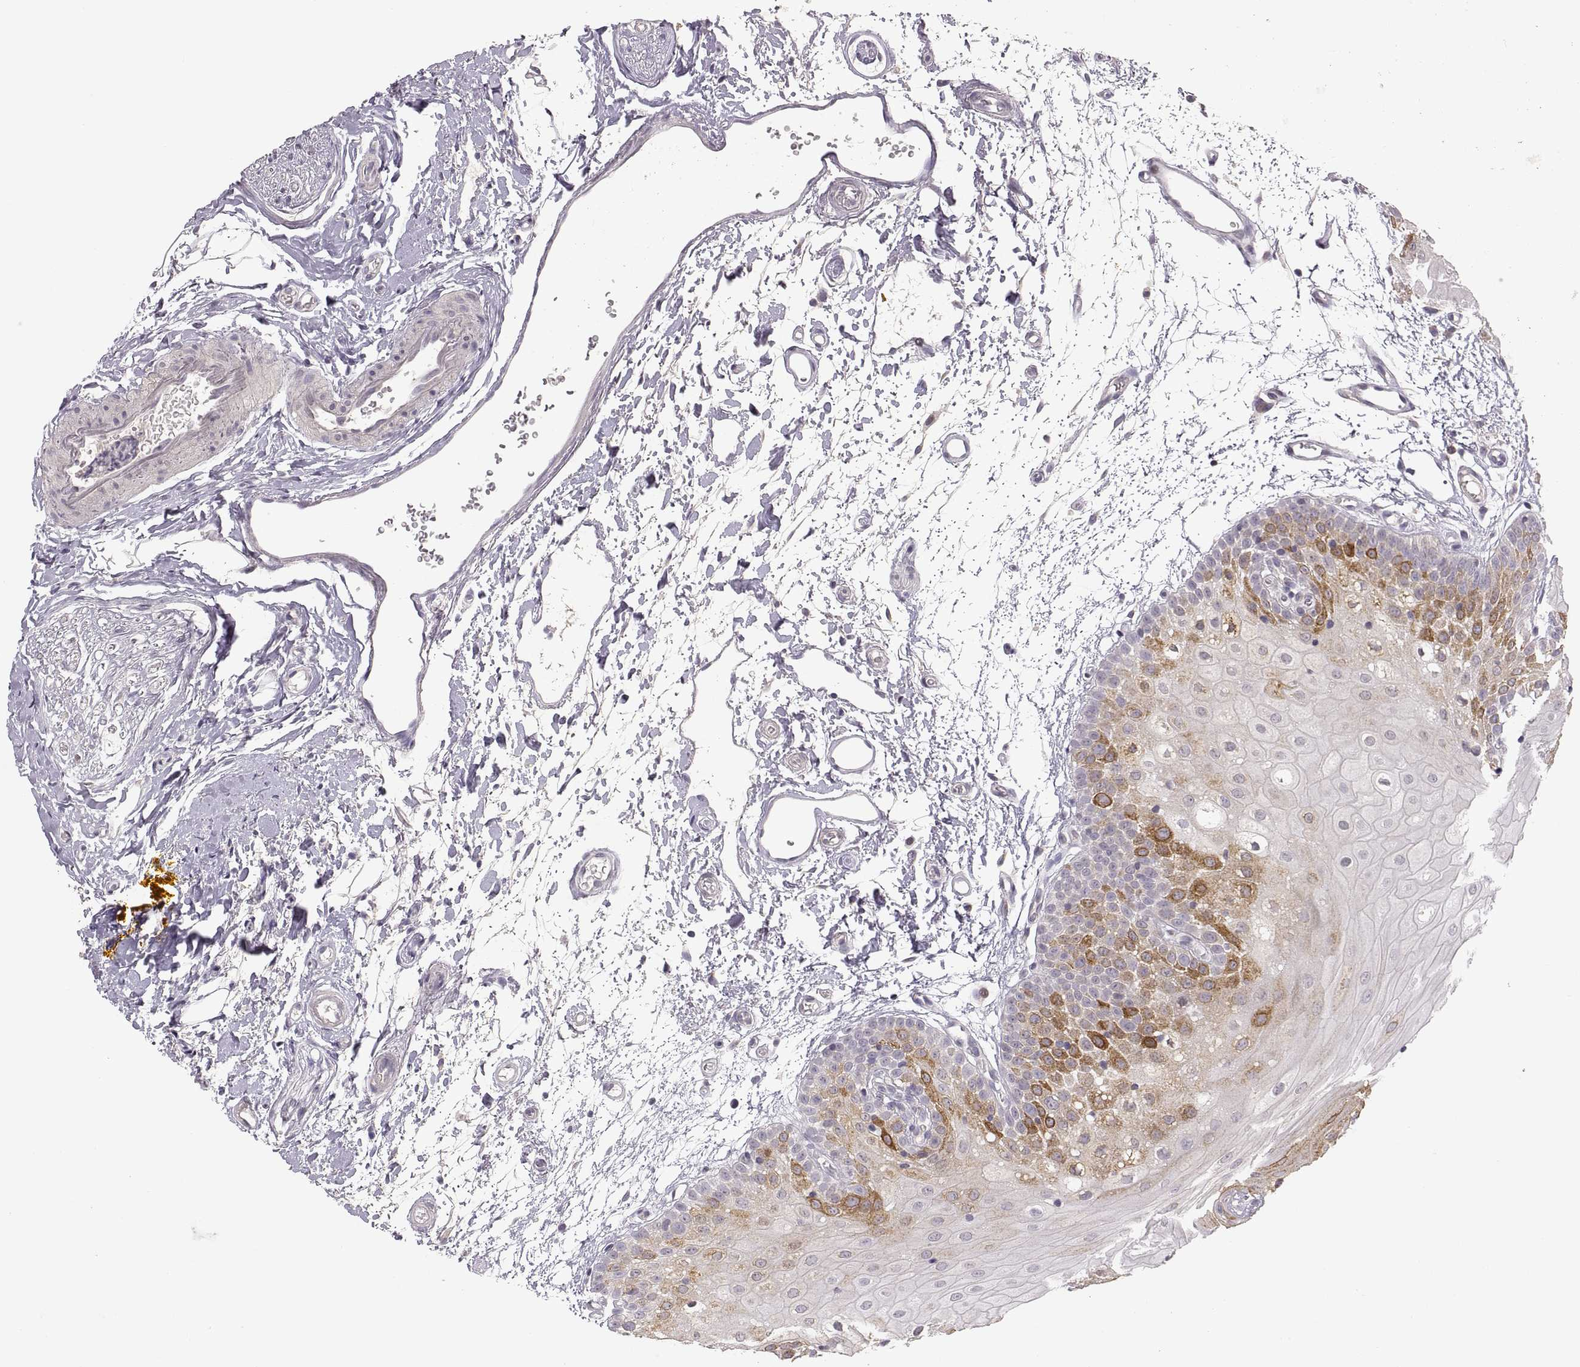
{"staining": {"intensity": "strong", "quantity": "<25%", "location": "cytoplasmic/membranous"}, "tissue": "oral mucosa", "cell_type": "Squamous epithelial cells", "image_type": "normal", "snomed": [{"axis": "morphology", "description": "Normal tissue, NOS"}, {"axis": "morphology", "description": "Squamous cell carcinoma, NOS"}, {"axis": "topography", "description": "Oral tissue"}, {"axis": "topography", "description": "Head-Neck"}], "caption": "DAB (3,3'-diaminobenzidine) immunohistochemical staining of unremarkable human oral mucosa reveals strong cytoplasmic/membranous protein positivity in approximately <25% of squamous epithelial cells.", "gene": "HMGCR", "patient": {"sex": "female", "age": 75}}